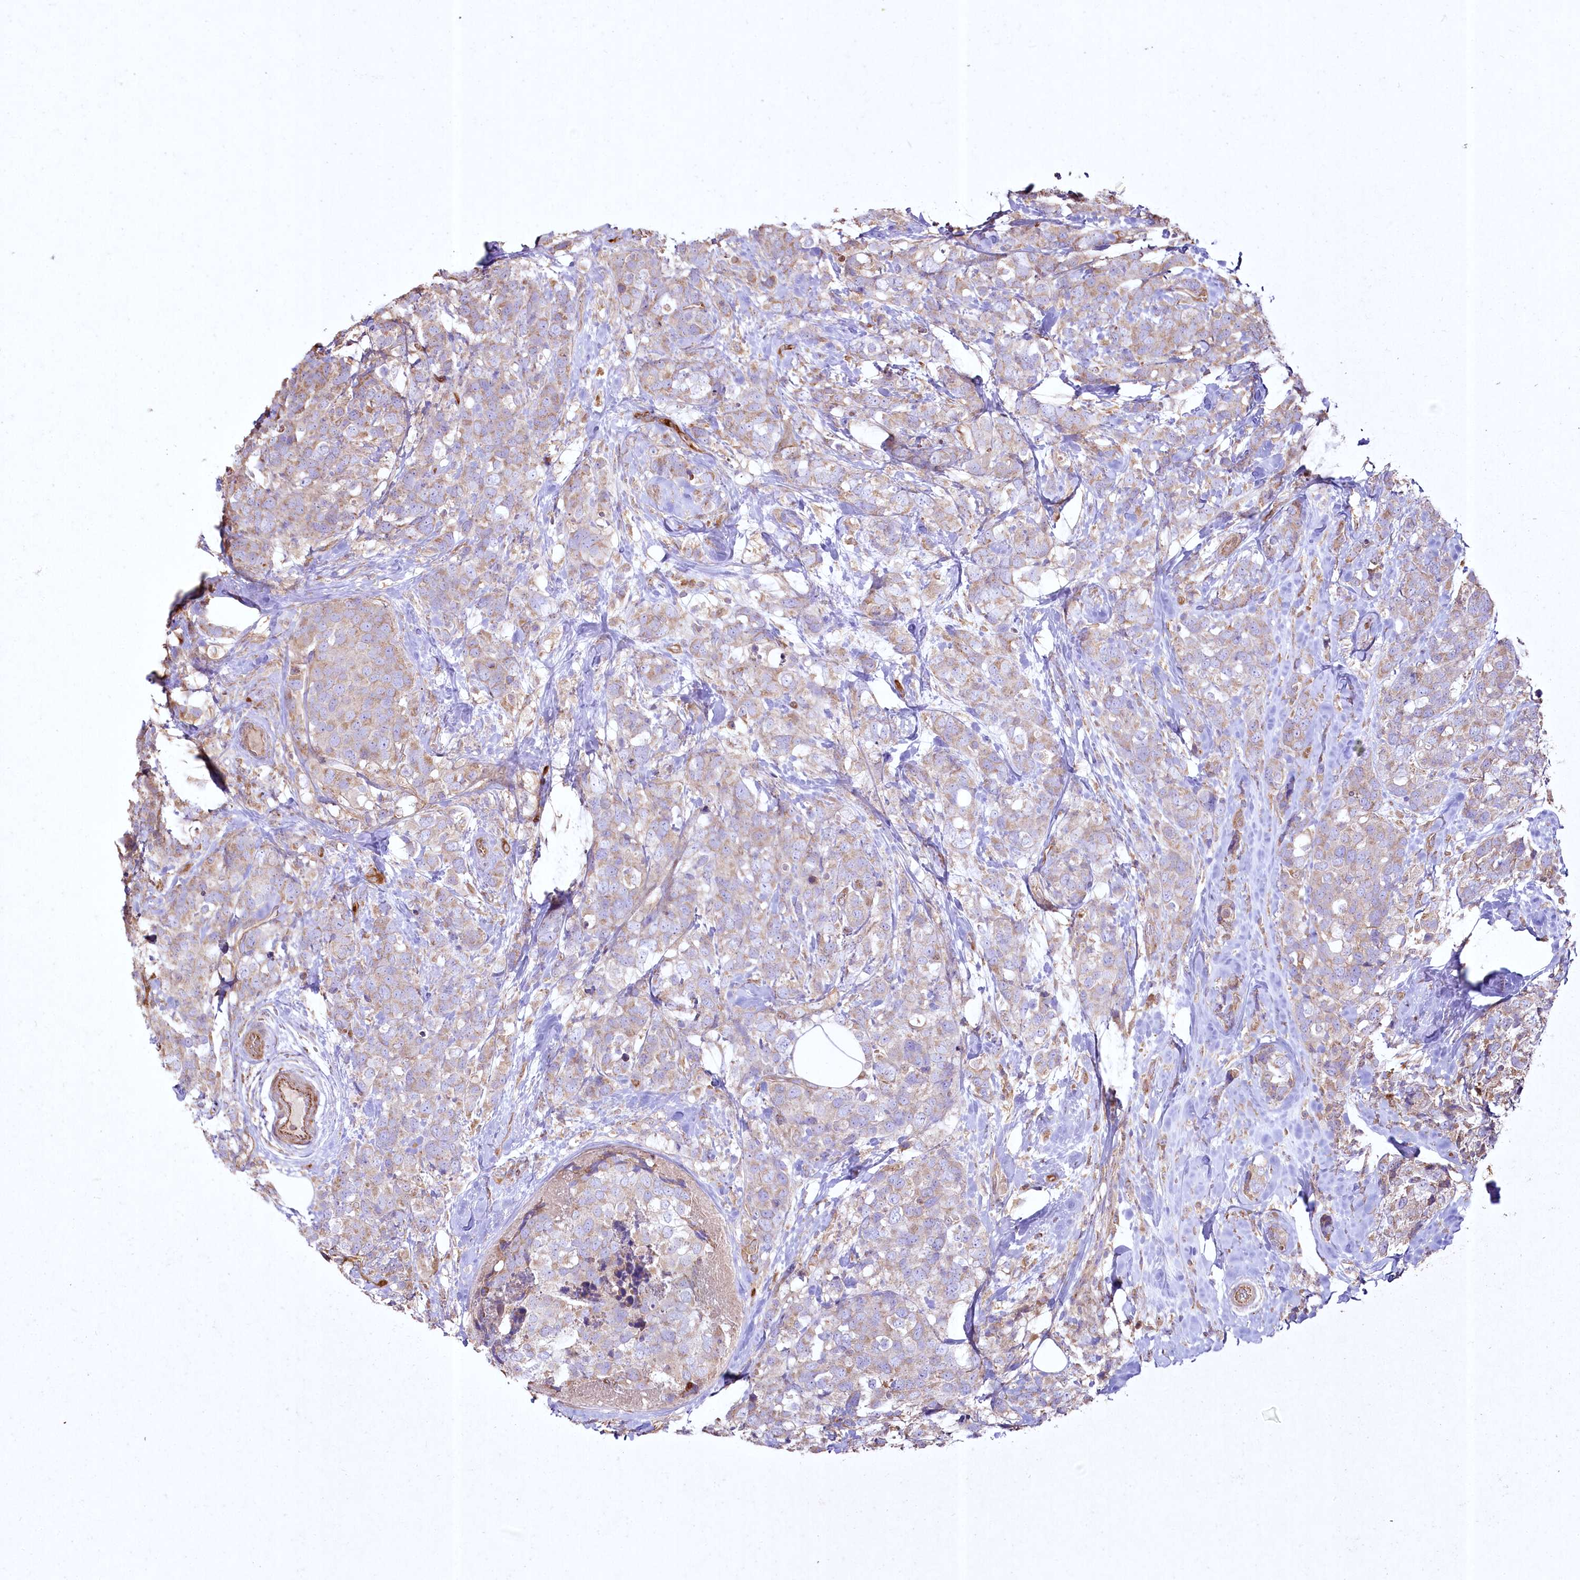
{"staining": {"intensity": "weak", "quantity": ">75%", "location": "cytoplasmic/membranous"}, "tissue": "breast cancer", "cell_type": "Tumor cells", "image_type": "cancer", "snomed": [{"axis": "morphology", "description": "Lobular carcinoma"}, {"axis": "topography", "description": "Breast"}], "caption": "Immunohistochemistry (IHC) staining of breast cancer, which shows low levels of weak cytoplasmic/membranous staining in approximately >75% of tumor cells indicating weak cytoplasmic/membranous protein staining. The staining was performed using DAB (3,3'-diaminobenzidine) (brown) for protein detection and nuclei were counterstained in hematoxylin (blue).", "gene": "SH3TC1", "patient": {"sex": "female", "age": 59}}